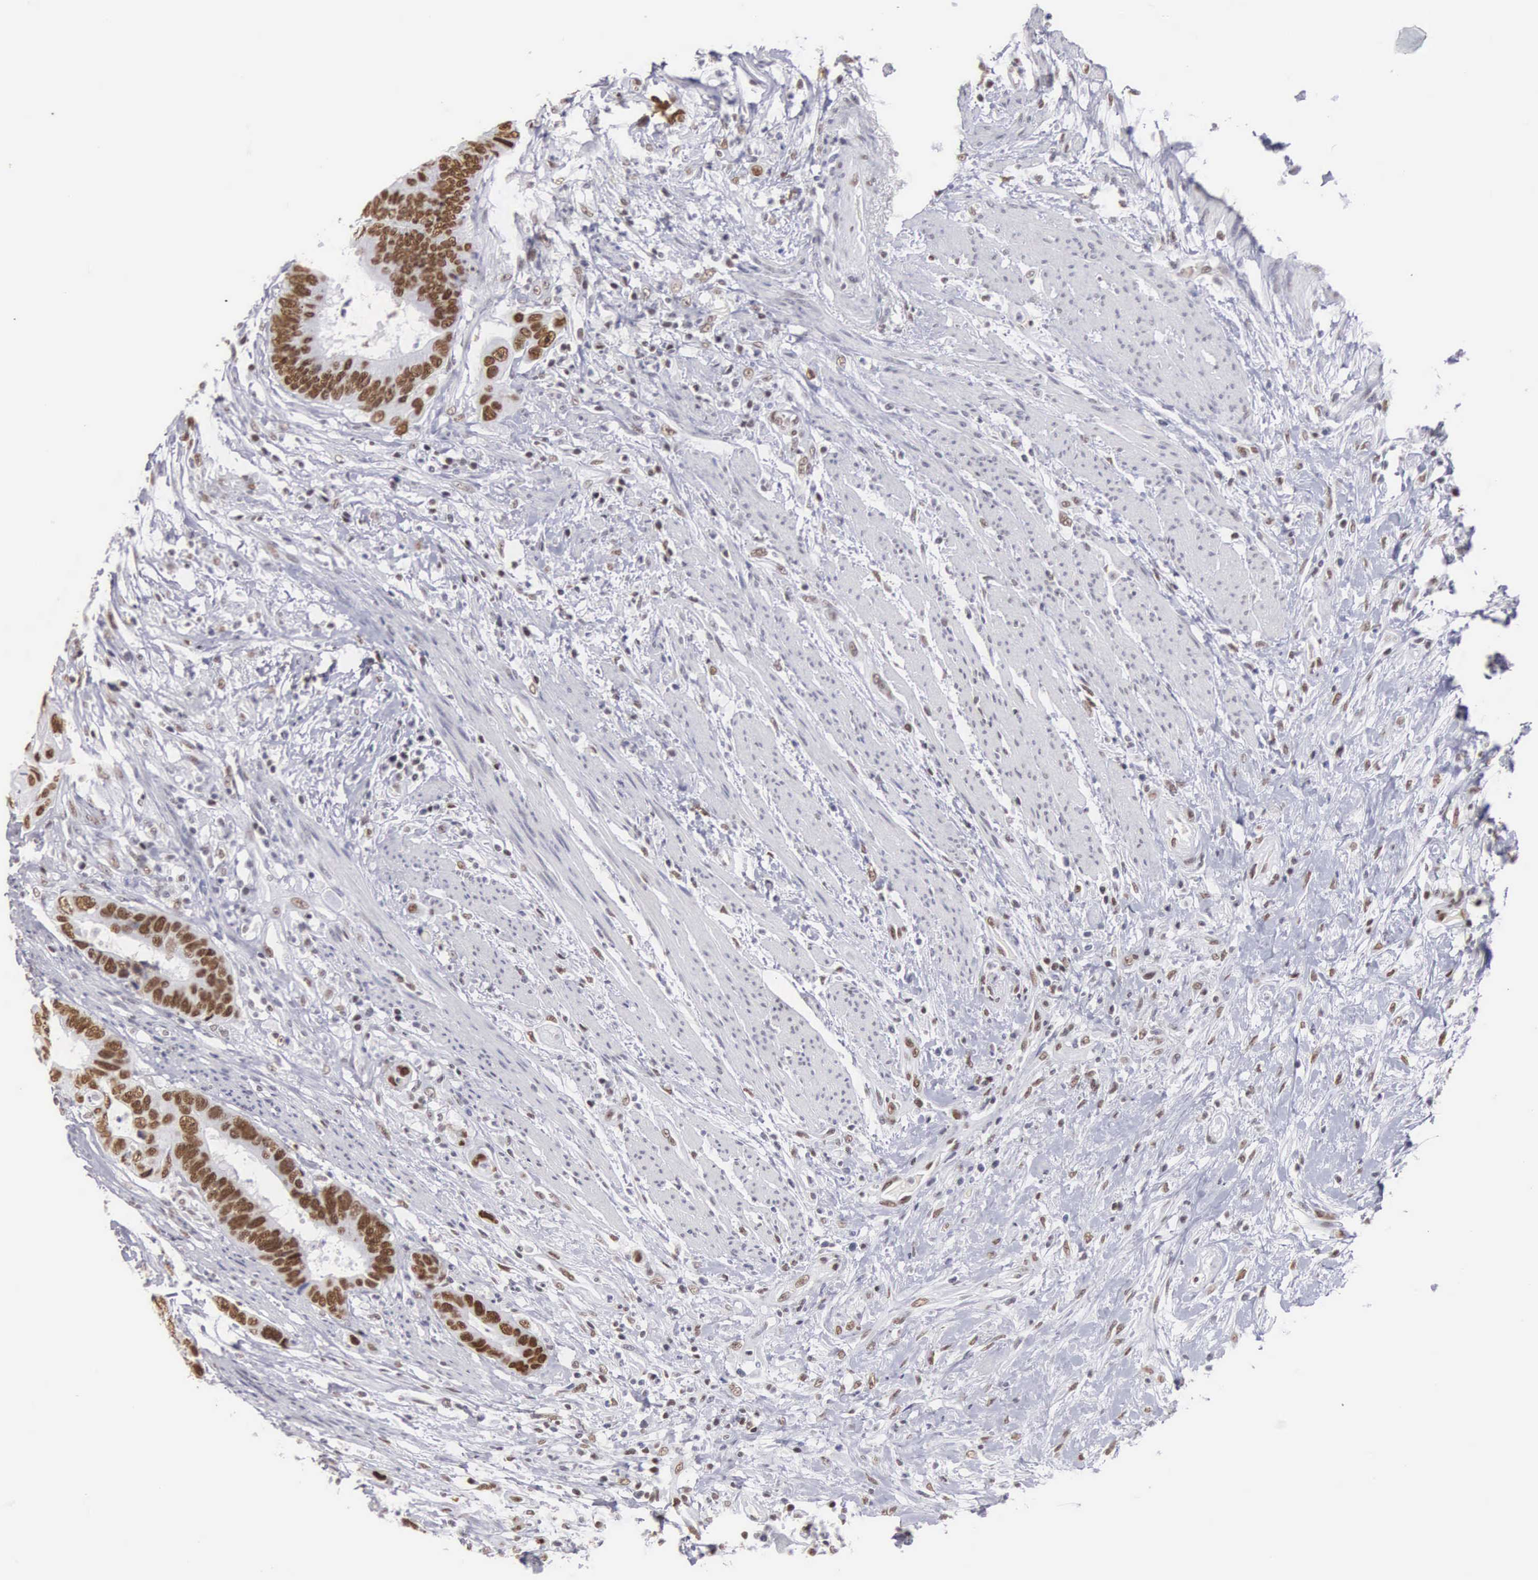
{"staining": {"intensity": "strong", "quantity": ">75%", "location": "nuclear"}, "tissue": "colorectal cancer", "cell_type": "Tumor cells", "image_type": "cancer", "snomed": [{"axis": "morphology", "description": "Adenocarcinoma, NOS"}, {"axis": "topography", "description": "Rectum"}], "caption": "Protein staining by IHC displays strong nuclear expression in approximately >75% of tumor cells in colorectal adenocarcinoma.", "gene": "CSTF2", "patient": {"sex": "female", "age": 65}}